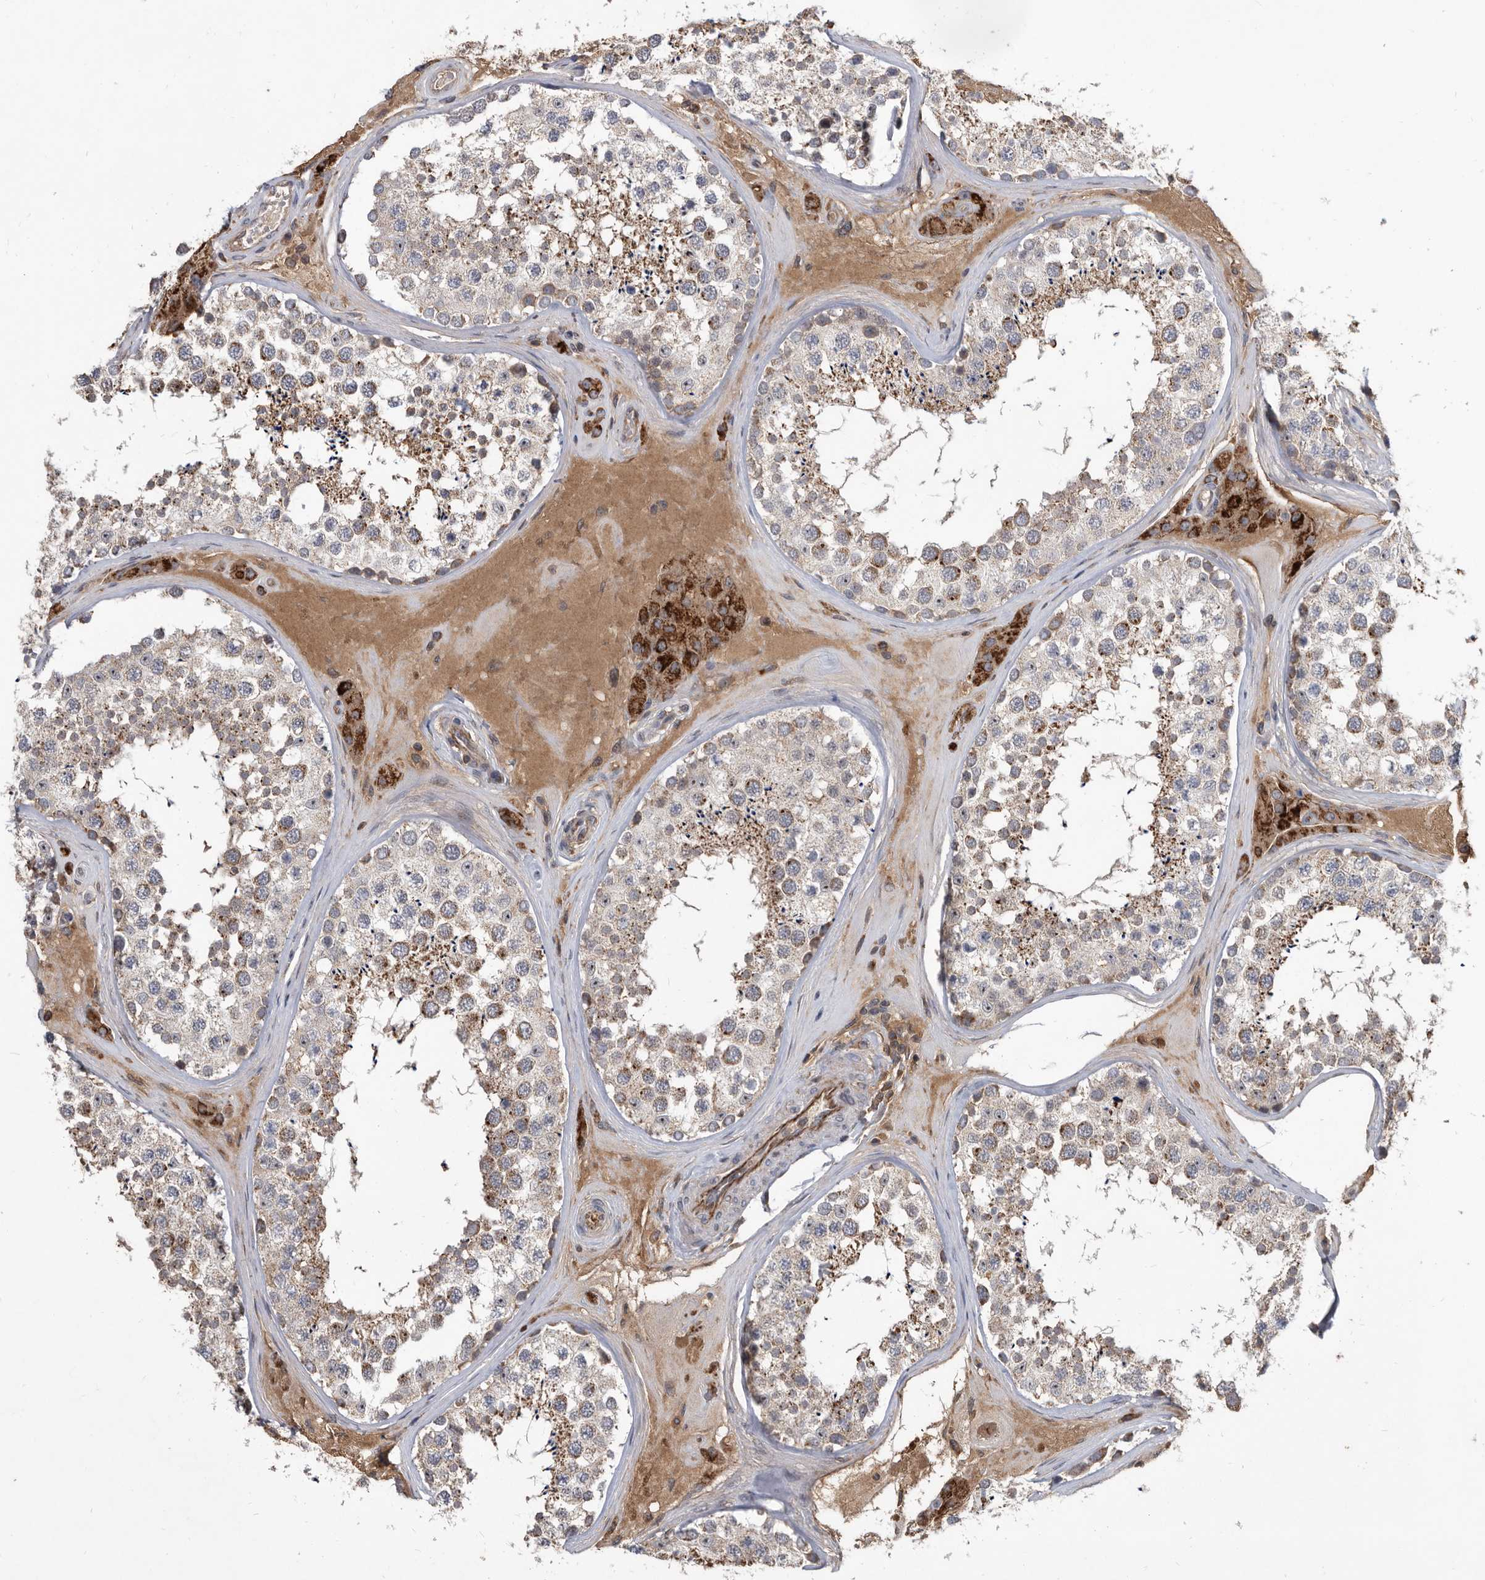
{"staining": {"intensity": "moderate", "quantity": "25%-75%", "location": "cytoplasmic/membranous"}, "tissue": "testis", "cell_type": "Cells in seminiferous ducts", "image_type": "normal", "snomed": [{"axis": "morphology", "description": "Normal tissue, NOS"}, {"axis": "topography", "description": "Testis"}], "caption": "The histopathology image reveals immunohistochemical staining of normal testis. There is moderate cytoplasmic/membranous expression is appreciated in approximately 25%-75% of cells in seminiferous ducts.", "gene": "PI15", "patient": {"sex": "male", "age": 46}}